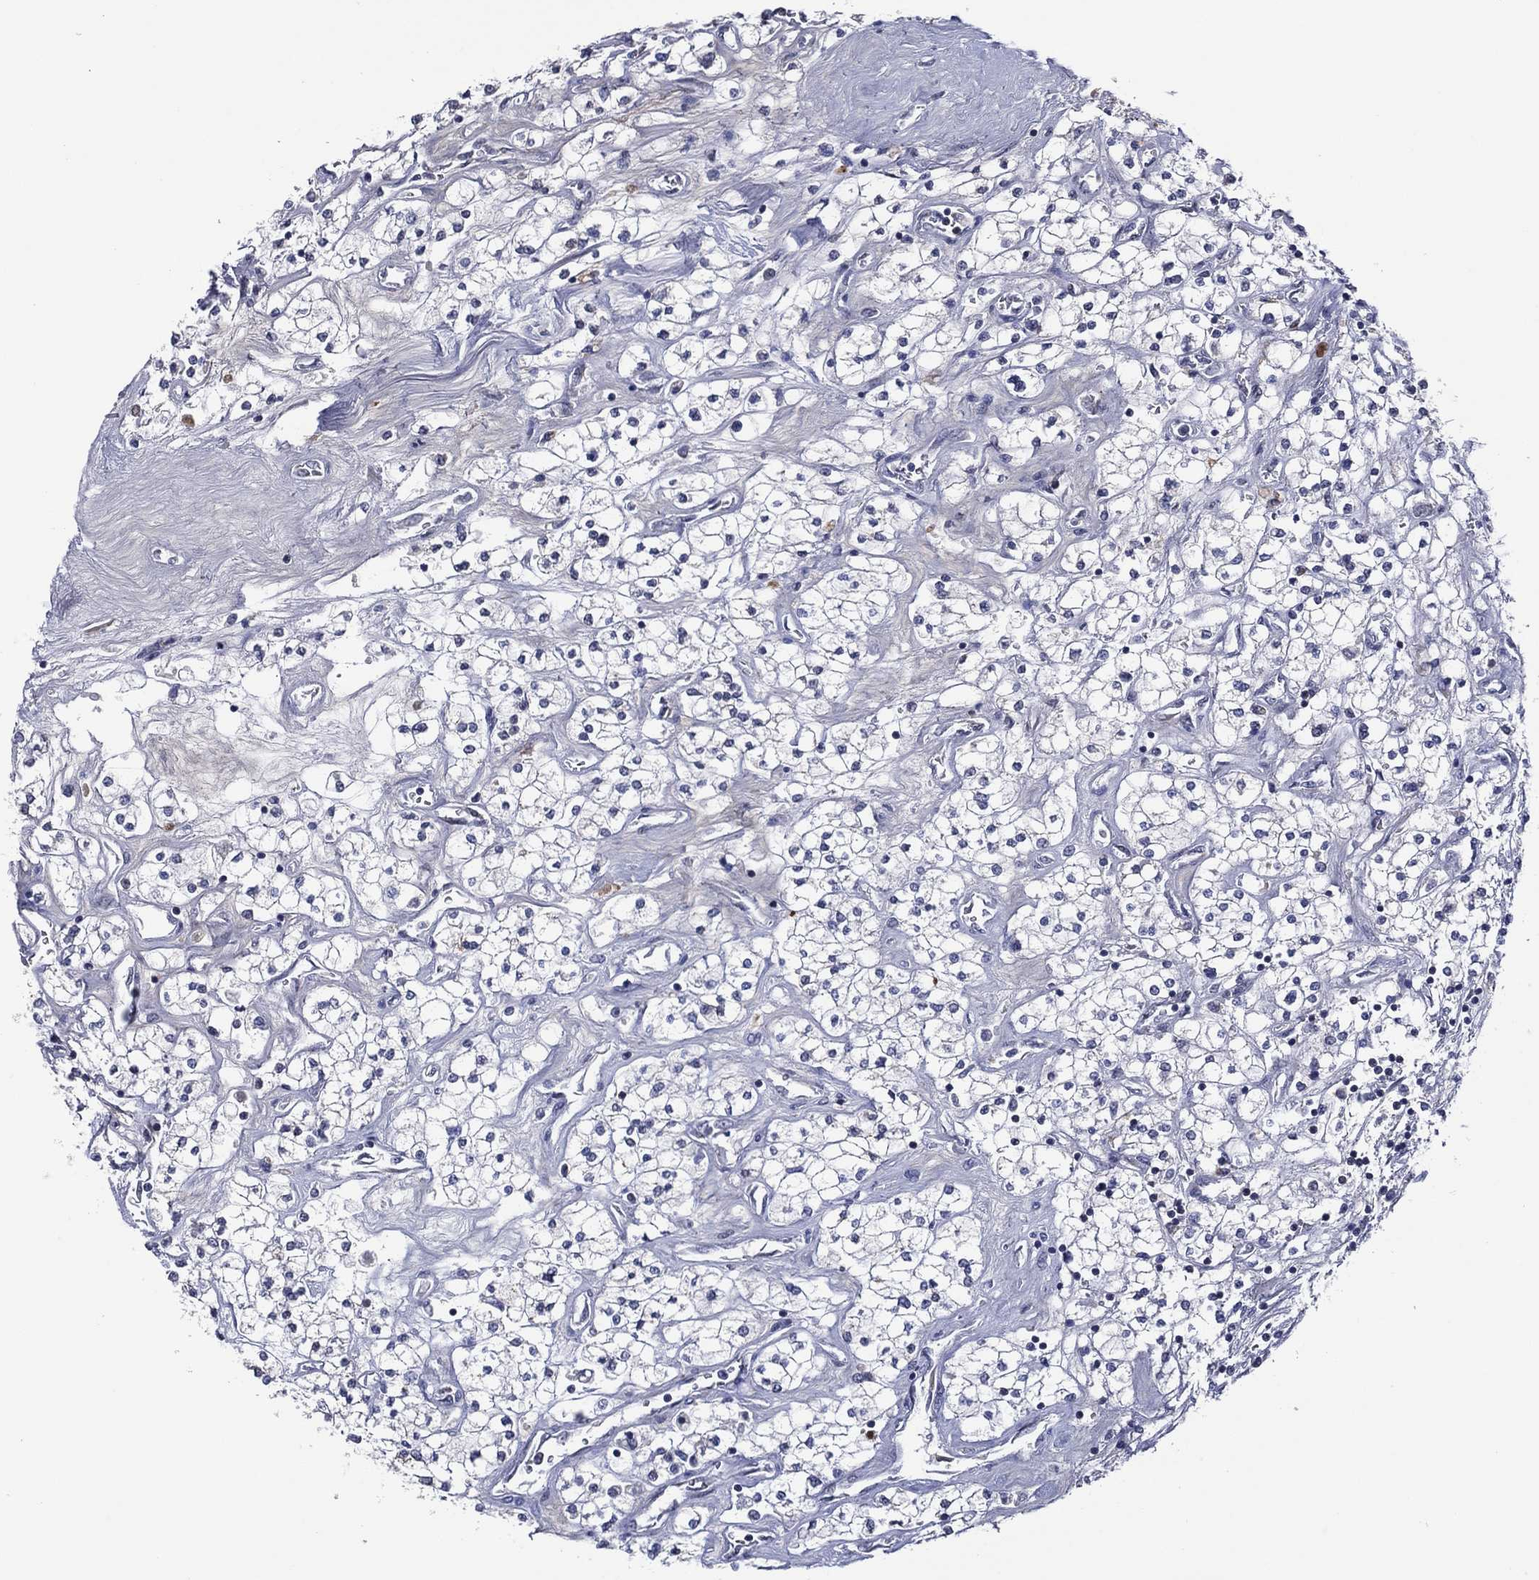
{"staining": {"intensity": "negative", "quantity": "none", "location": "none"}, "tissue": "renal cancer", "cell_type": "Tumor cells", "image_type": "cancer", "snomed": [{"axis": "morphology", "description": "Adenocarcinoma, NOS"}, {"axis": "topography", "description": "Kidney"}], "caption": "Human adenocarcinoma (renal) stained for a protein using IHC displays no staining in tumor cells.", "gene": "TRIM31", "patient": {"sex": "male", "age": 80}}